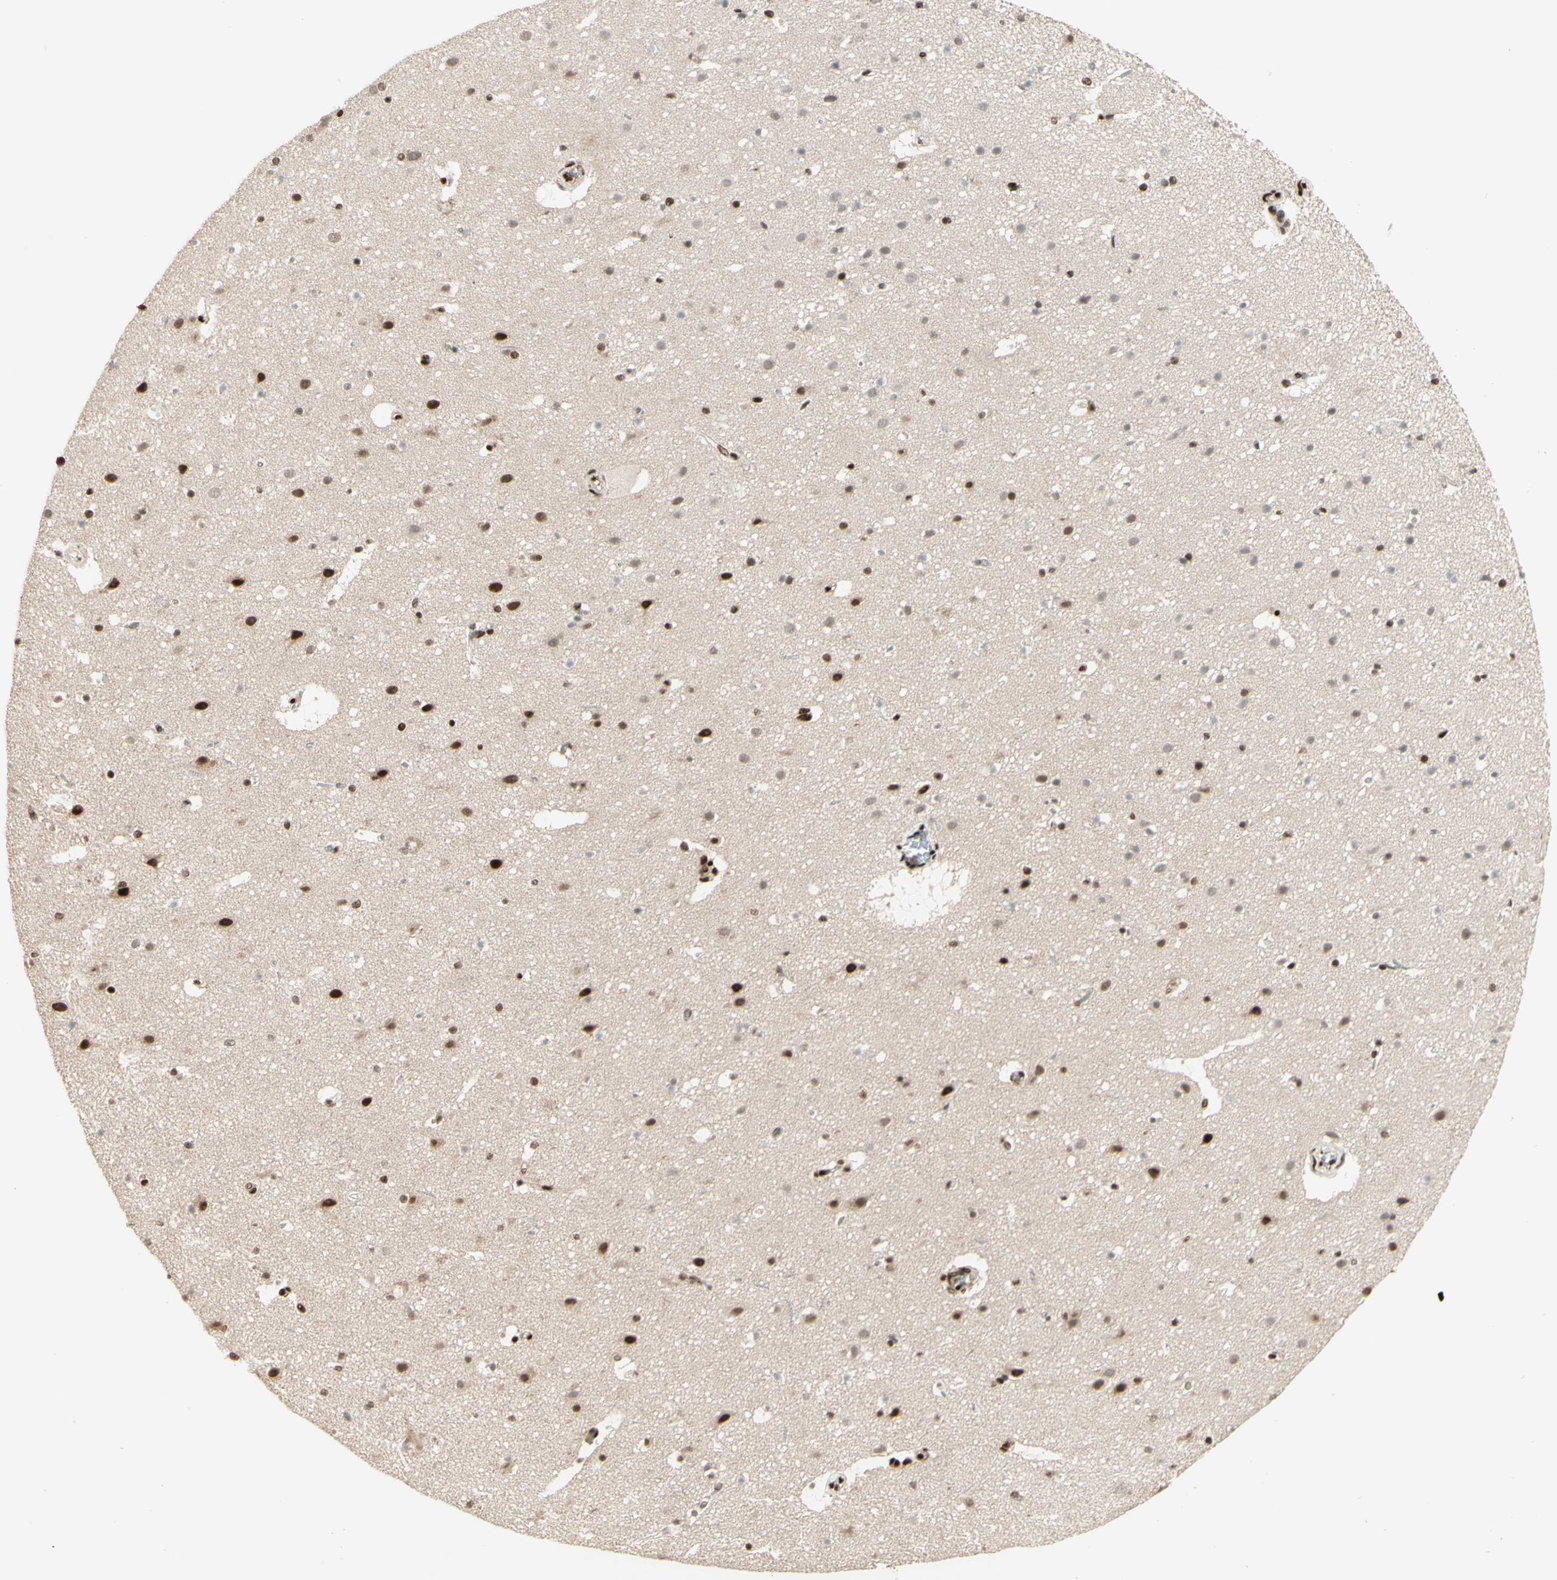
{"staining": {"intensity": "strong", "quantity": ">75%", "location": "nuclear"}, "tissue": "cerebral cortex", "cell_type": "Endothelial cells", "image_type": "normal", "snomed": [{"axis": "morphology", "description": "Normal tissue, NOS"}, {"axis": "topography", "description": "Cerebral cortex"}], "caption": "A high amount of strong nuclear expression is identified in approximately >75% of endothelial cells in benign cerebral cortex.", "gene": "NR3C1", "patient": {"sex": "male", "age": 45}}